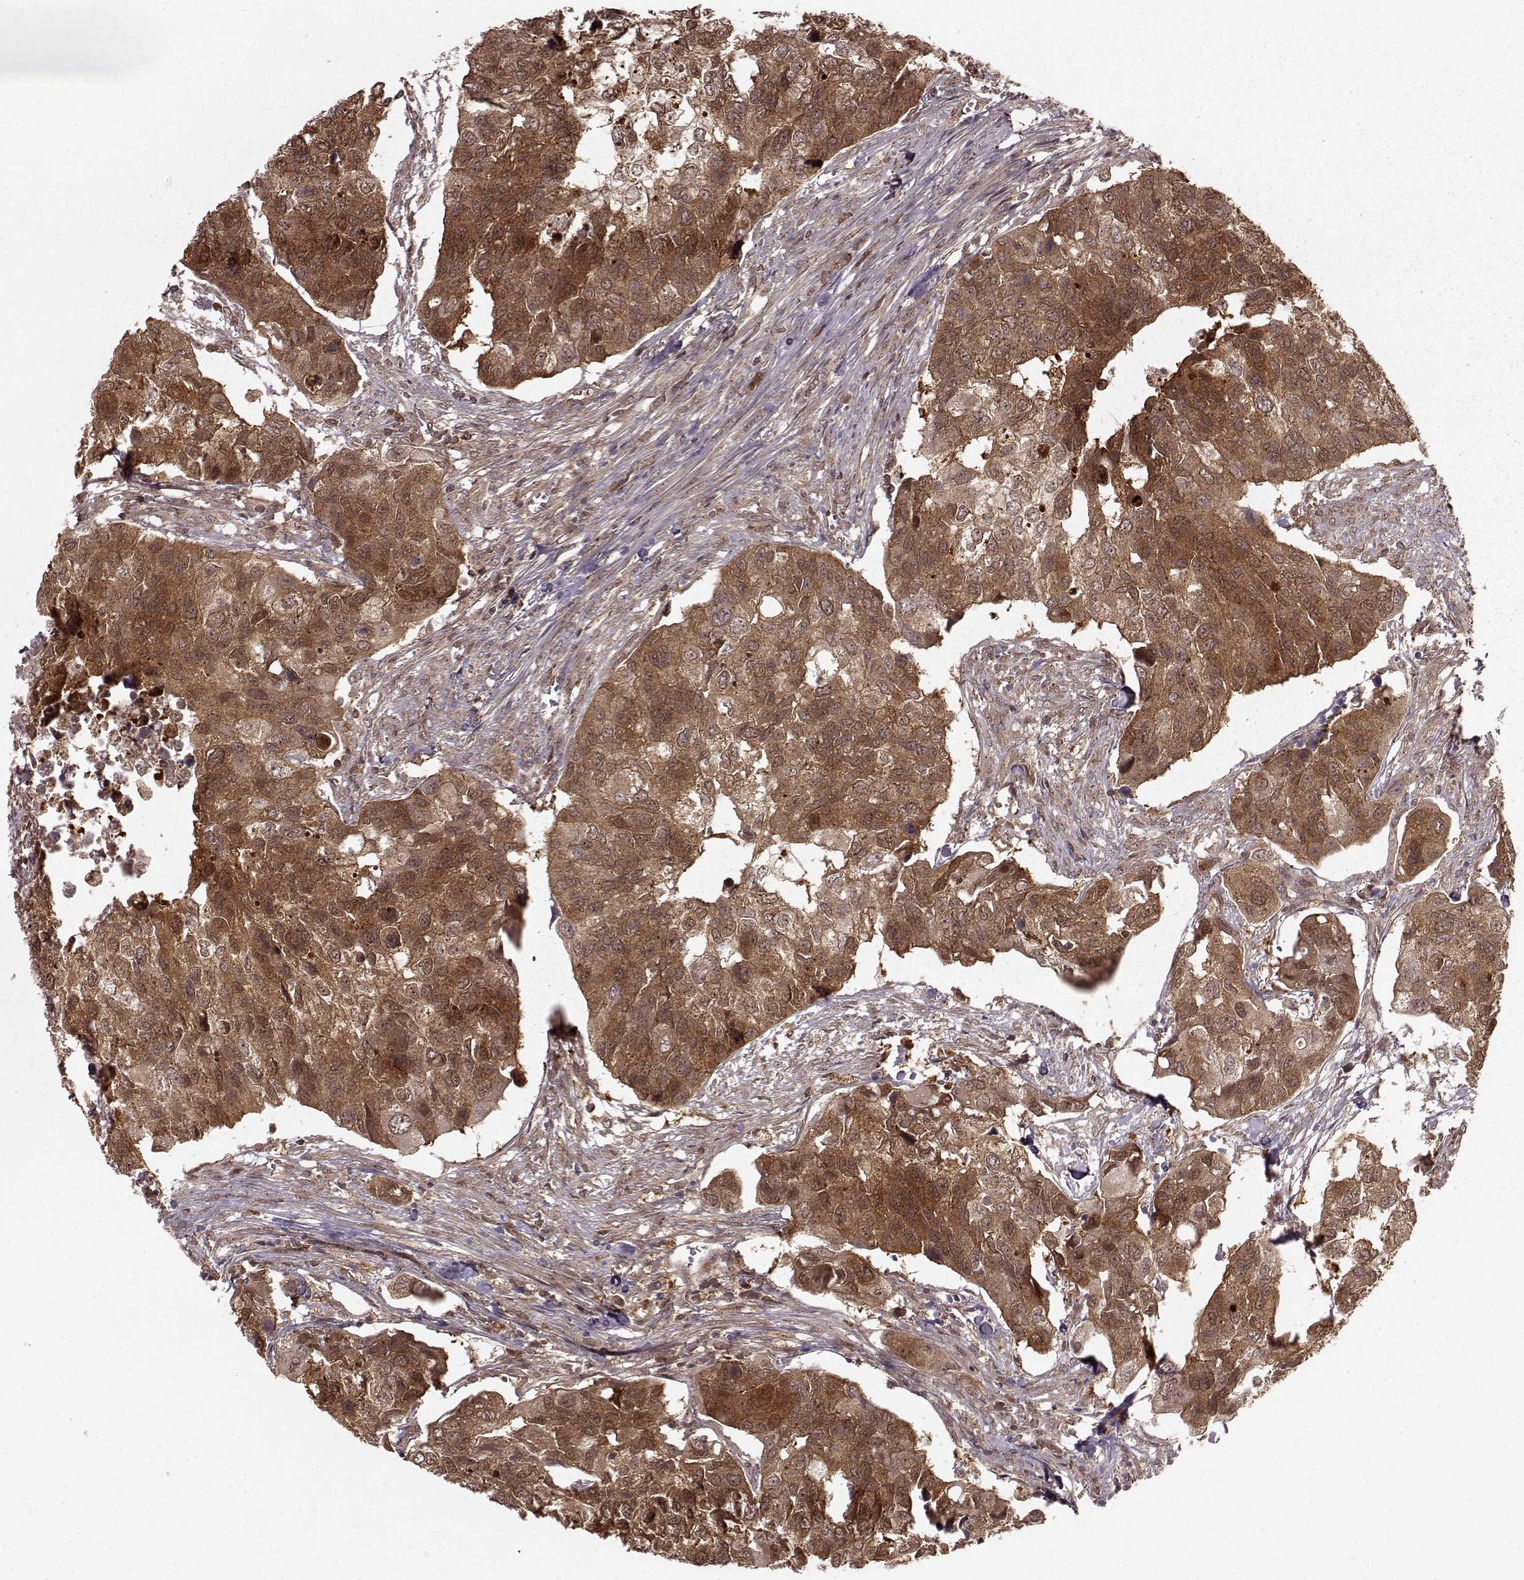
{"staining": {"intensity": "moderate", "quantity": ">75%", "location": "cytoplasmic/membranous"}, "tissue": "urothelial cancer", "cell_type": "Tumor cells", "image_type": "cancer", "snomed": [{"axis": "morphology", "description": "Urothelial carcinoma, High grade"}, {"axis": "topography", "description": "Urinary bladder"}], "caption": "Urothelial cancer stained for a protein exhibits moderate cytoplasmic/membranous positivity in tumor cells.", "gene": "GSS", "patient": {"sex": "male", "age": 60}}